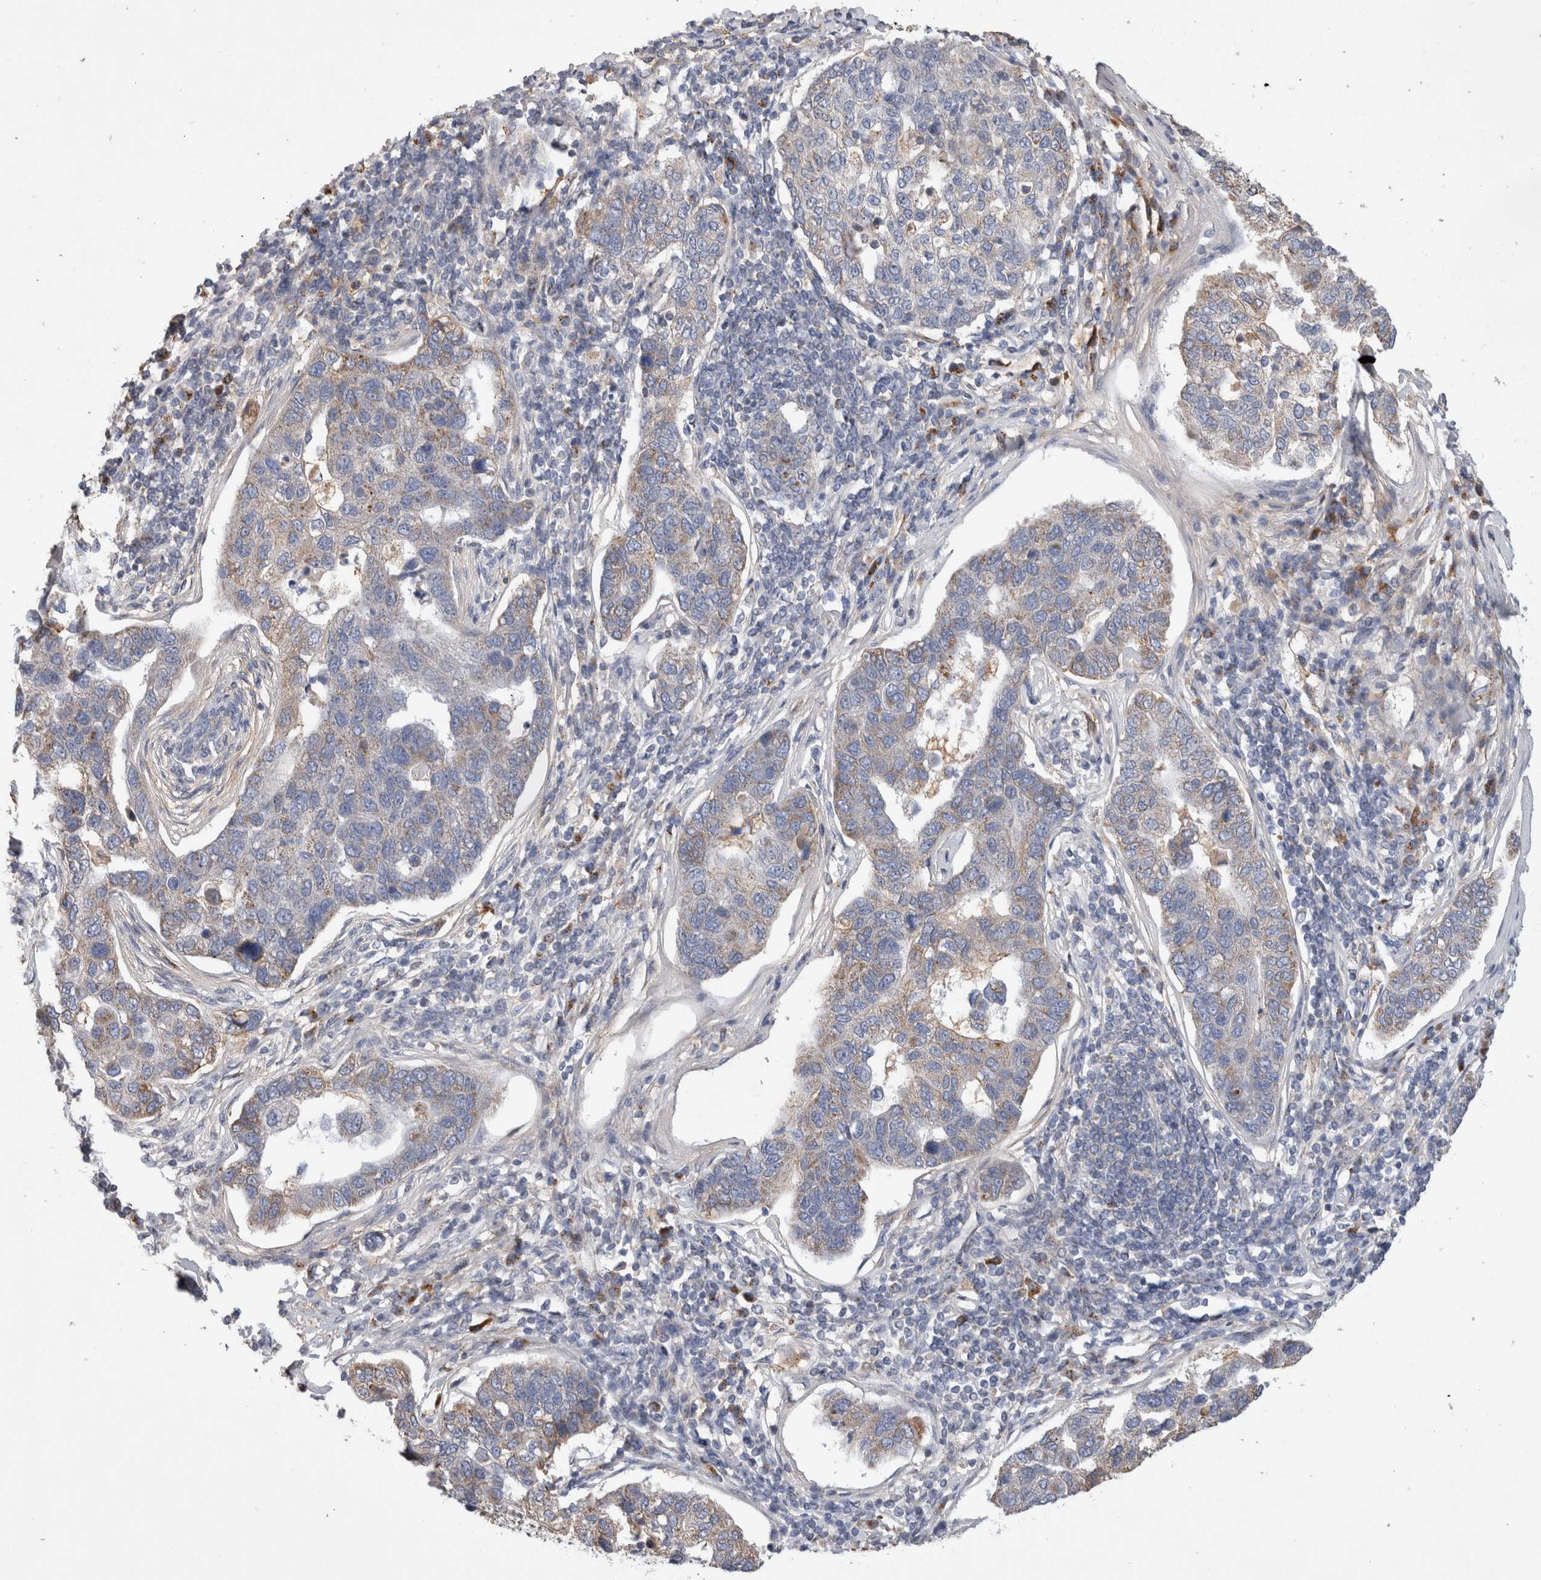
{"staining": {"intensity": "weak", "quantity": "25%-75%", "location": "cytoplasmic/membranous"}, "tissue": "pancreatic cancer", "cell_type": "Tumor cells", "image_type": "cancer", "snomed": [{"axis": "morphology", "description": "Adenocarcinoma, NOS"}, {"axis": "topography", "description": "Pancreas"}], "caption": "IHC staining of adenocarcinoma (pancreatic), which reveals low levels of weak cytoplasmic/membranous expression in approximately 25%-75% of tumor cells indicating weak cytoplasmic/membranous protein expression. The staining was performed using DAB (3,3'-diaminobenzidine) (brown) for protein detection and nuclei were counterstained in hematoxylin (blue).", "gene": "IARS2", "patient": {"sex": "female", "age": 61}}